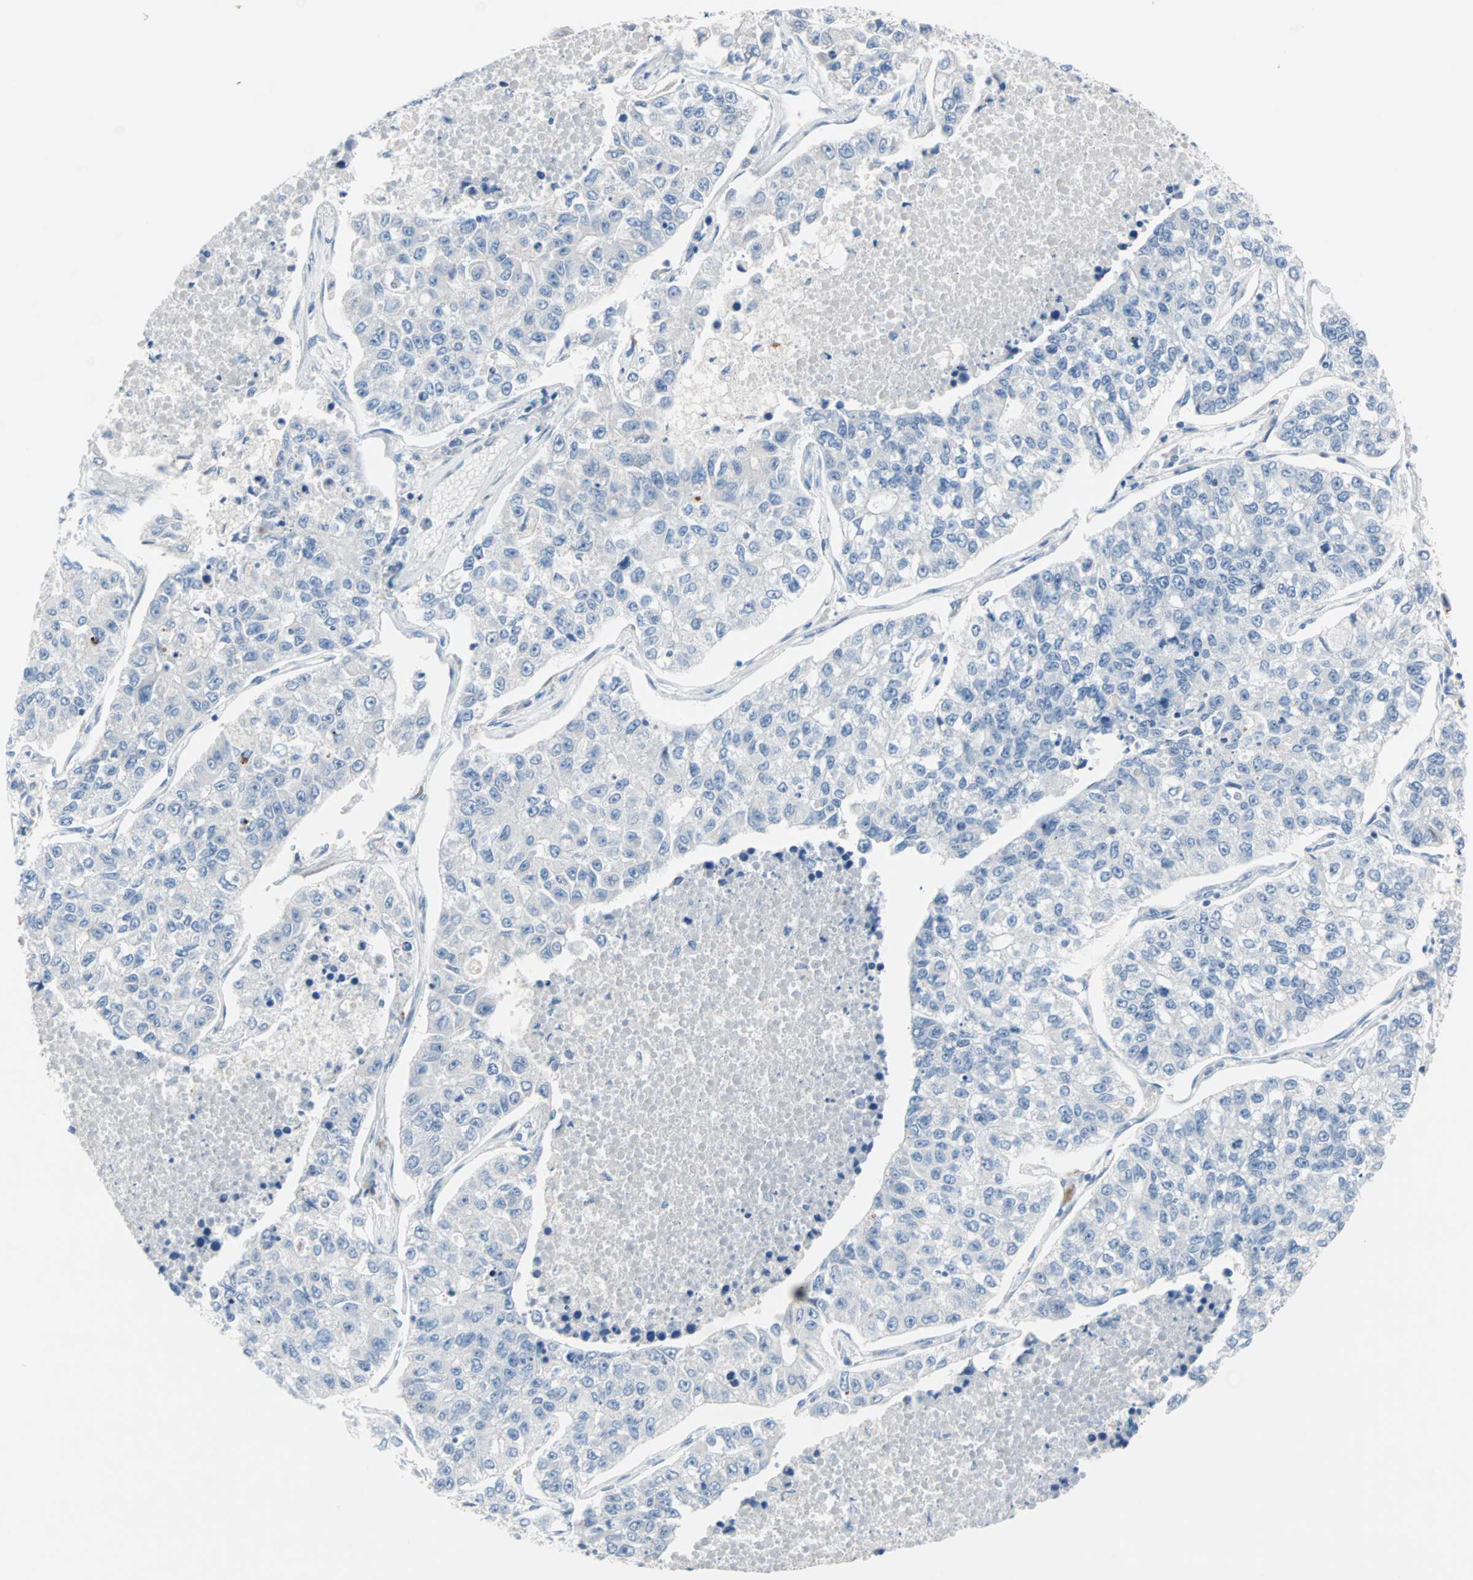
{"staining": {"intensity": "negative", "quantity": "none", "location": "none"}, "tissue": "lung cancer", "cell_type": "Tumor cells", "image_type": "cancer", "snomed": [{"axis": "morphology", "description": "Adenocarcinoma, NOS"}, {"axis": "topography", "description": "Lung"}], "caption": "High power microscopy micrograph of an immunohistochemistry (IHC) photomicrograph of adenocarcinoma (lung), revealing no significant expression in tumor cells.", "gene": "ULBP1", "patient": {"sex": "male", "age": 49}}